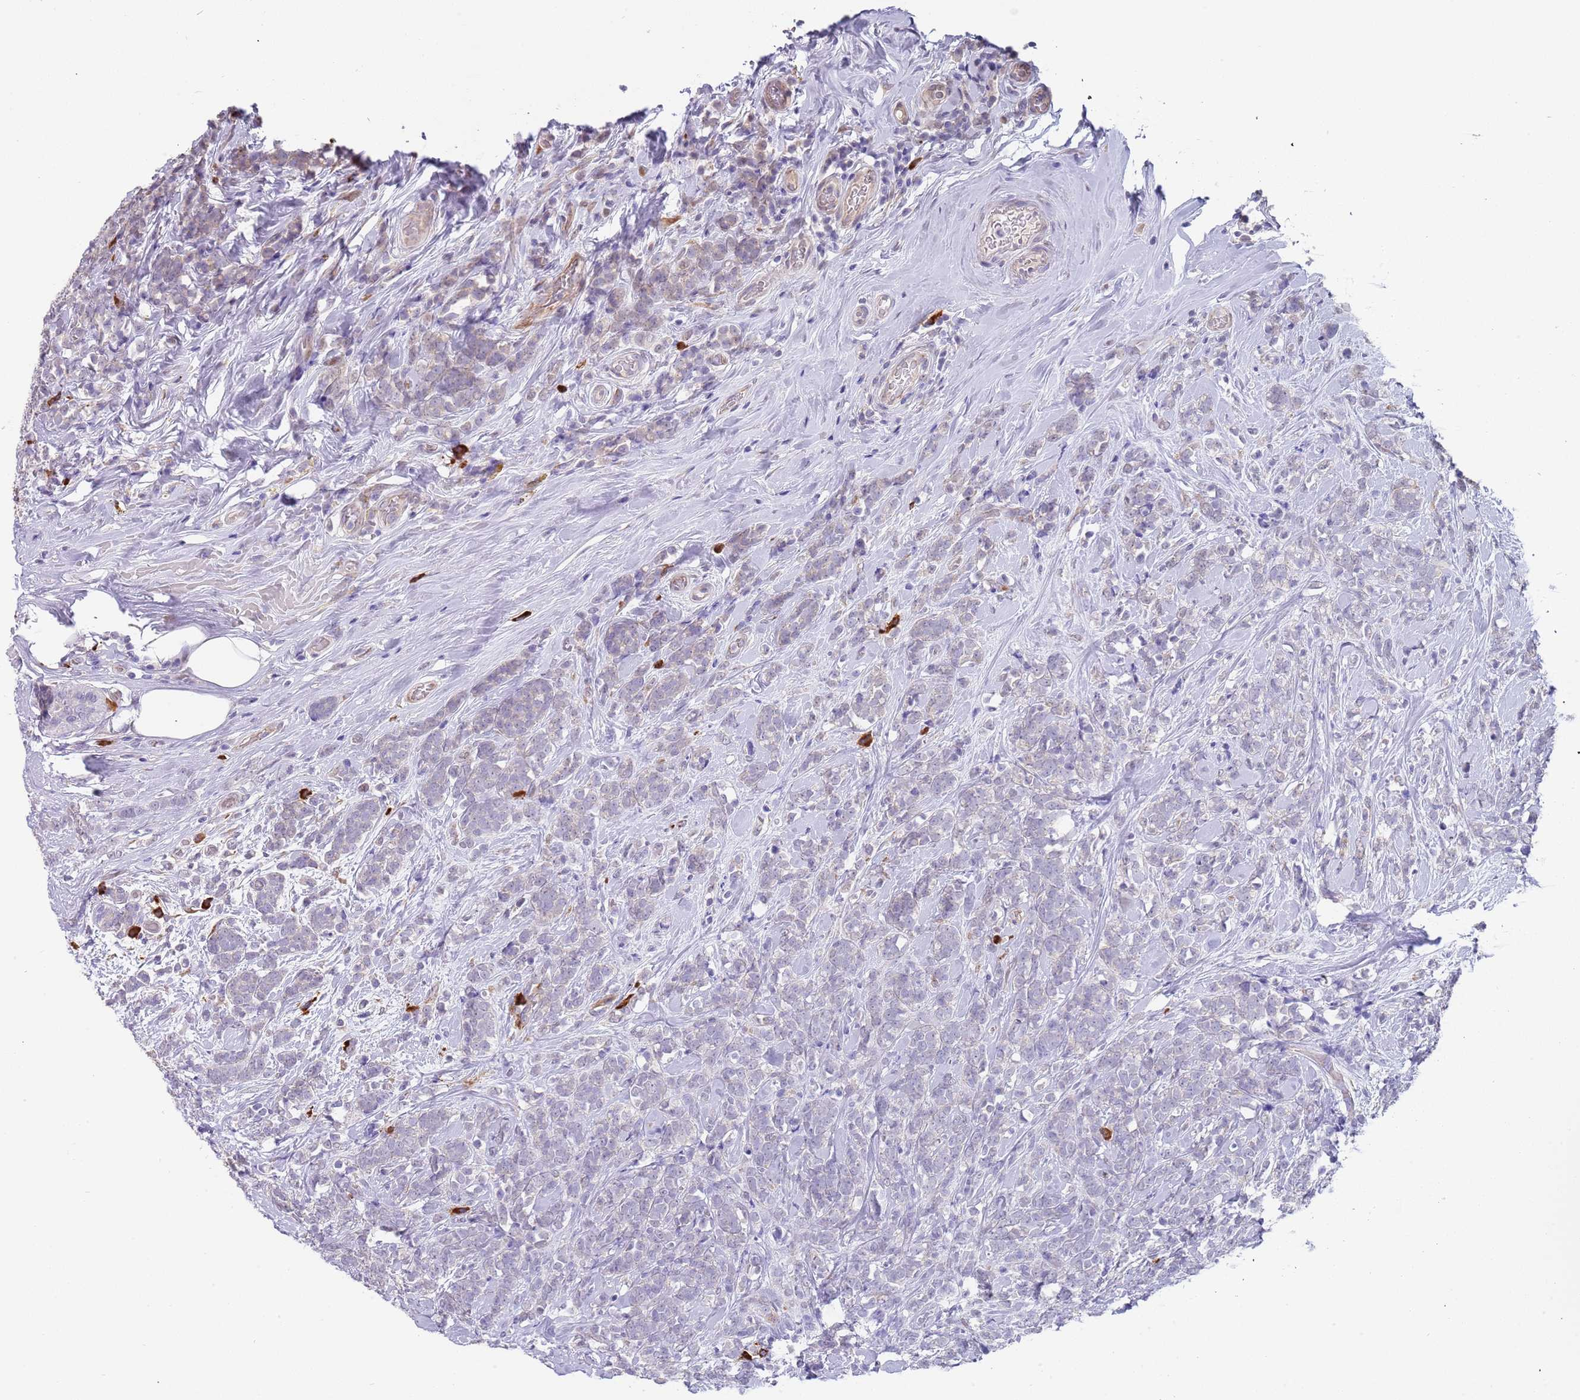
{"staining": {"intensity": "negative", "quantity": "none", "location": "none"}, "tissue": "breast cancer", "cell_type": "Tumor cells", "image_type": "cancer", "snomed": [{"axis": "morphology", "description": "Lobular carcinoma"}, {"axis": "topography", "description": "Breast"}], "caption": "A high-resolution photomicrograph shows immunohistochemistry staining of lobular carcinoma (breast), which demonstrates no significant staining in tumor cells.", "gene": "TNRC6C", "patient": {"sex": "female", "age": 58}}